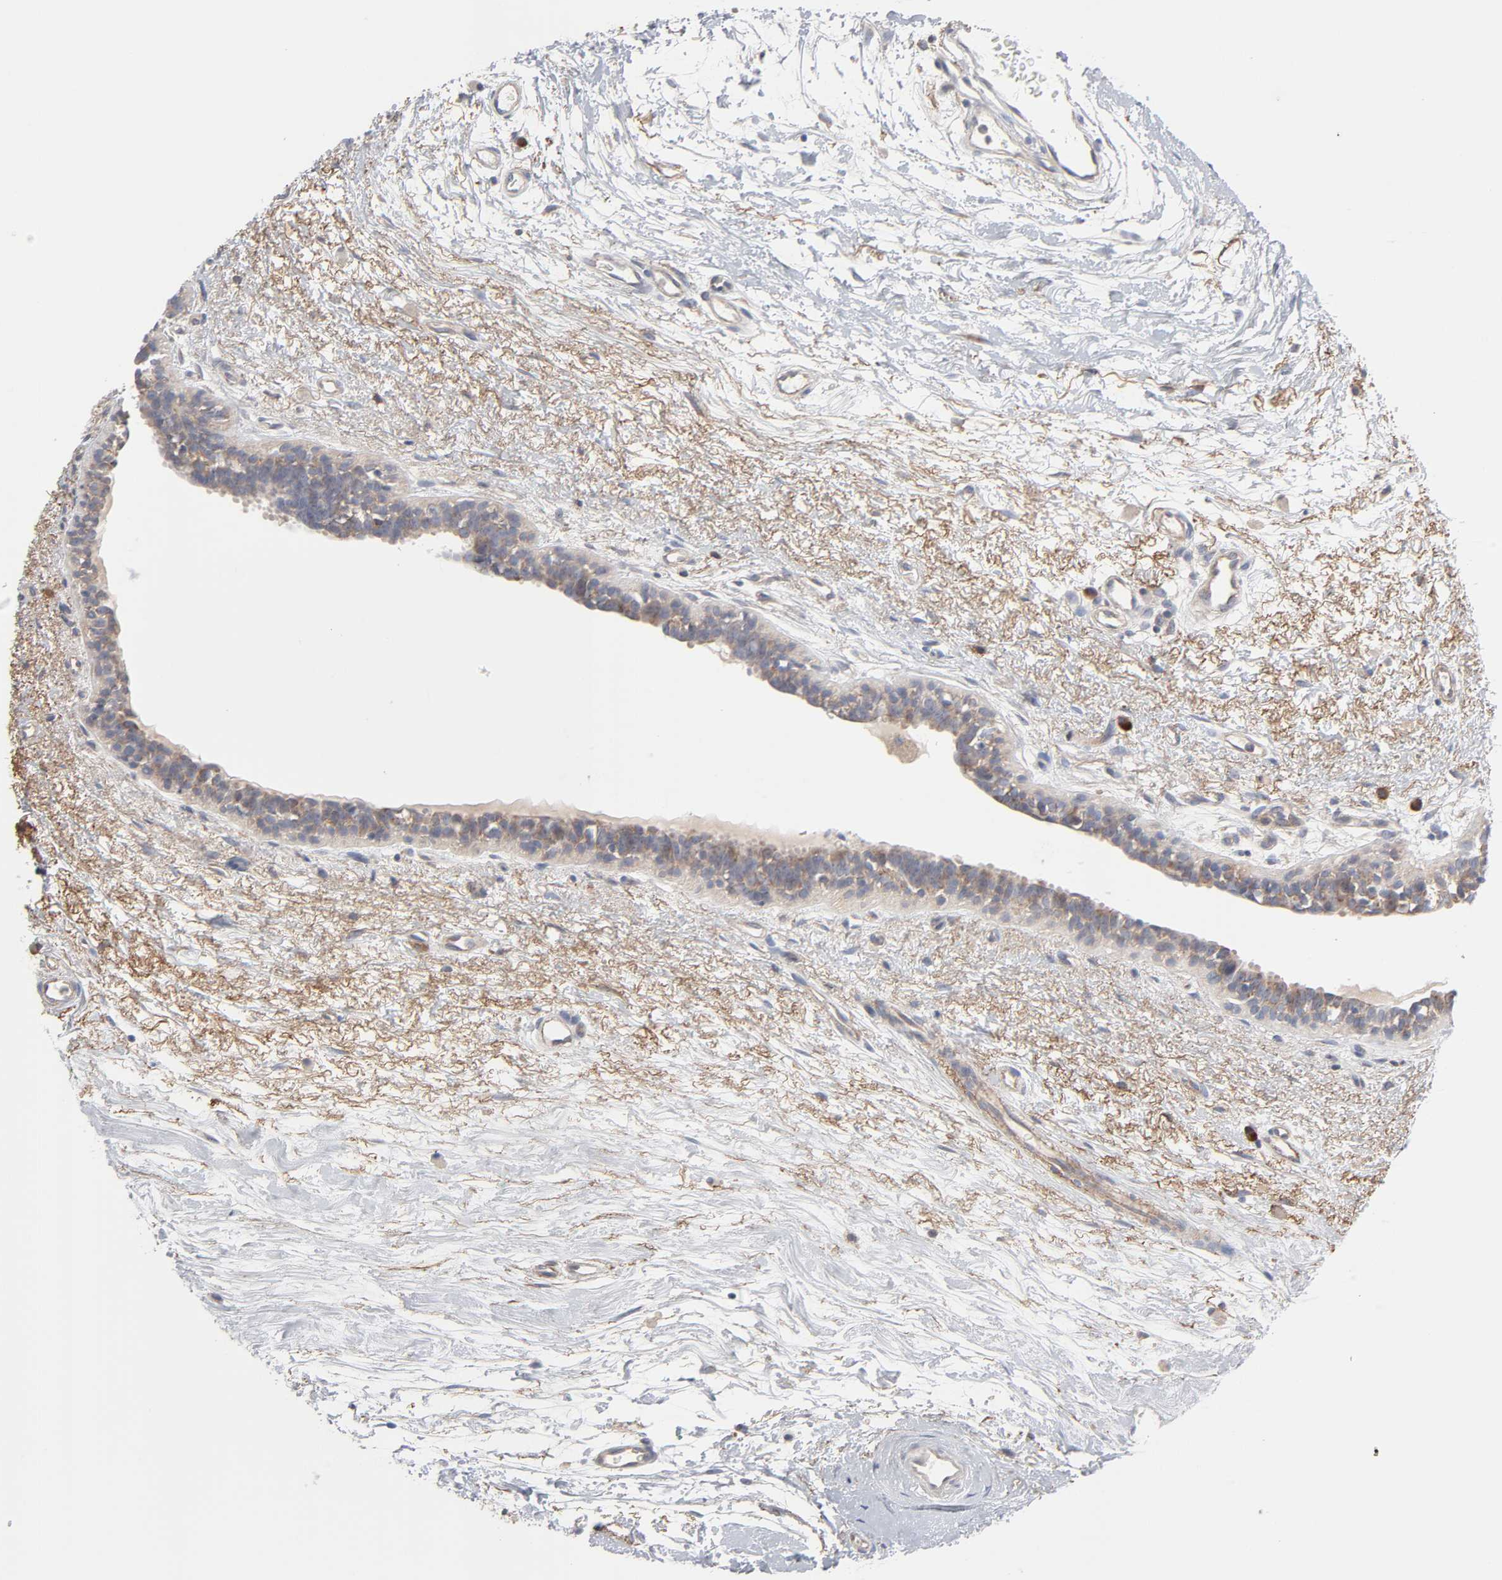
{"staining": {"intensity": "weak", "quantity": ">75%", "location": "cytoplasmic/membranous"}, "tissue": "breast cancer", "cell_type": "Tumor cells", "image_type": "cancer", "snomed": [{"axis": "morphology", "description": "Duct carcinoma"}, {"axis": "topography", "description": "Breast"}], "caption": "A histopathology image of human breast cancer (infiltrating ductal carcinoma) stained for a protein demonstrates weak cytoplasmic/membranous brown staining in tumor cells.", "gene": "IL4R", "patient": {"sex": "female", "age": 40}}